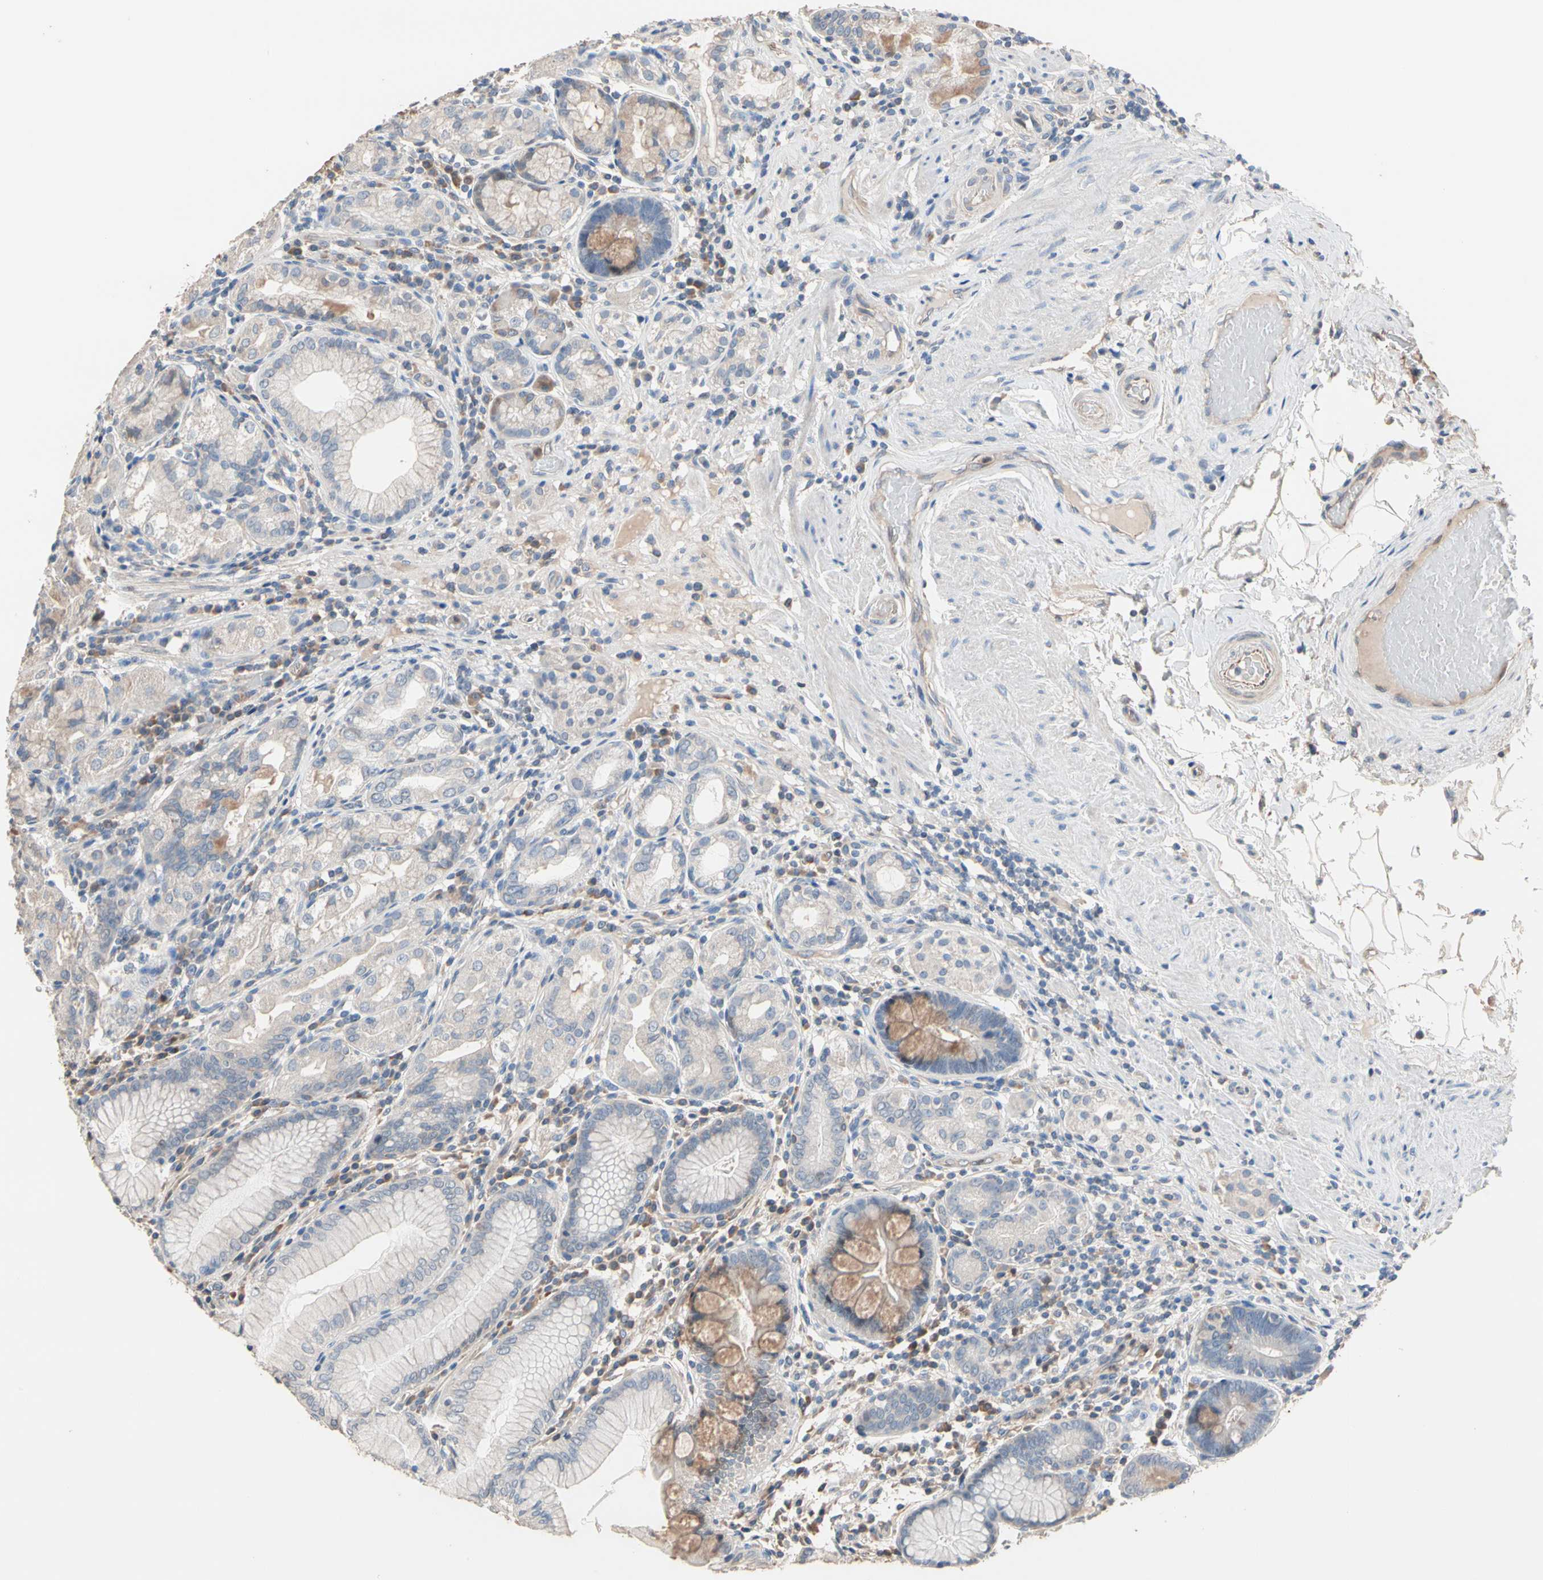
{"staining": {"intensity": "moderate", "quantity": "<25%", "location": "cytoplasmic/membranous"}, "tissue": "stomach", "cell_type": "Glandular cells", "image_type": "normal", "snomed": [{"axis": "morphology", "description": "Normal tissue, NOS"}, {"axis": "topography", "description": "Stomach, lower"}], "caption": "Glandular cells demonstrate moderate cytoplasmic/membranous staining in approximately <25% of cells in unremarkable stomach. Immunohistochemistry stains the protein in brown and the nuclei are stained blue.", "gene": "BBOX1", "patient": {"sex": "female", "age": 76}}